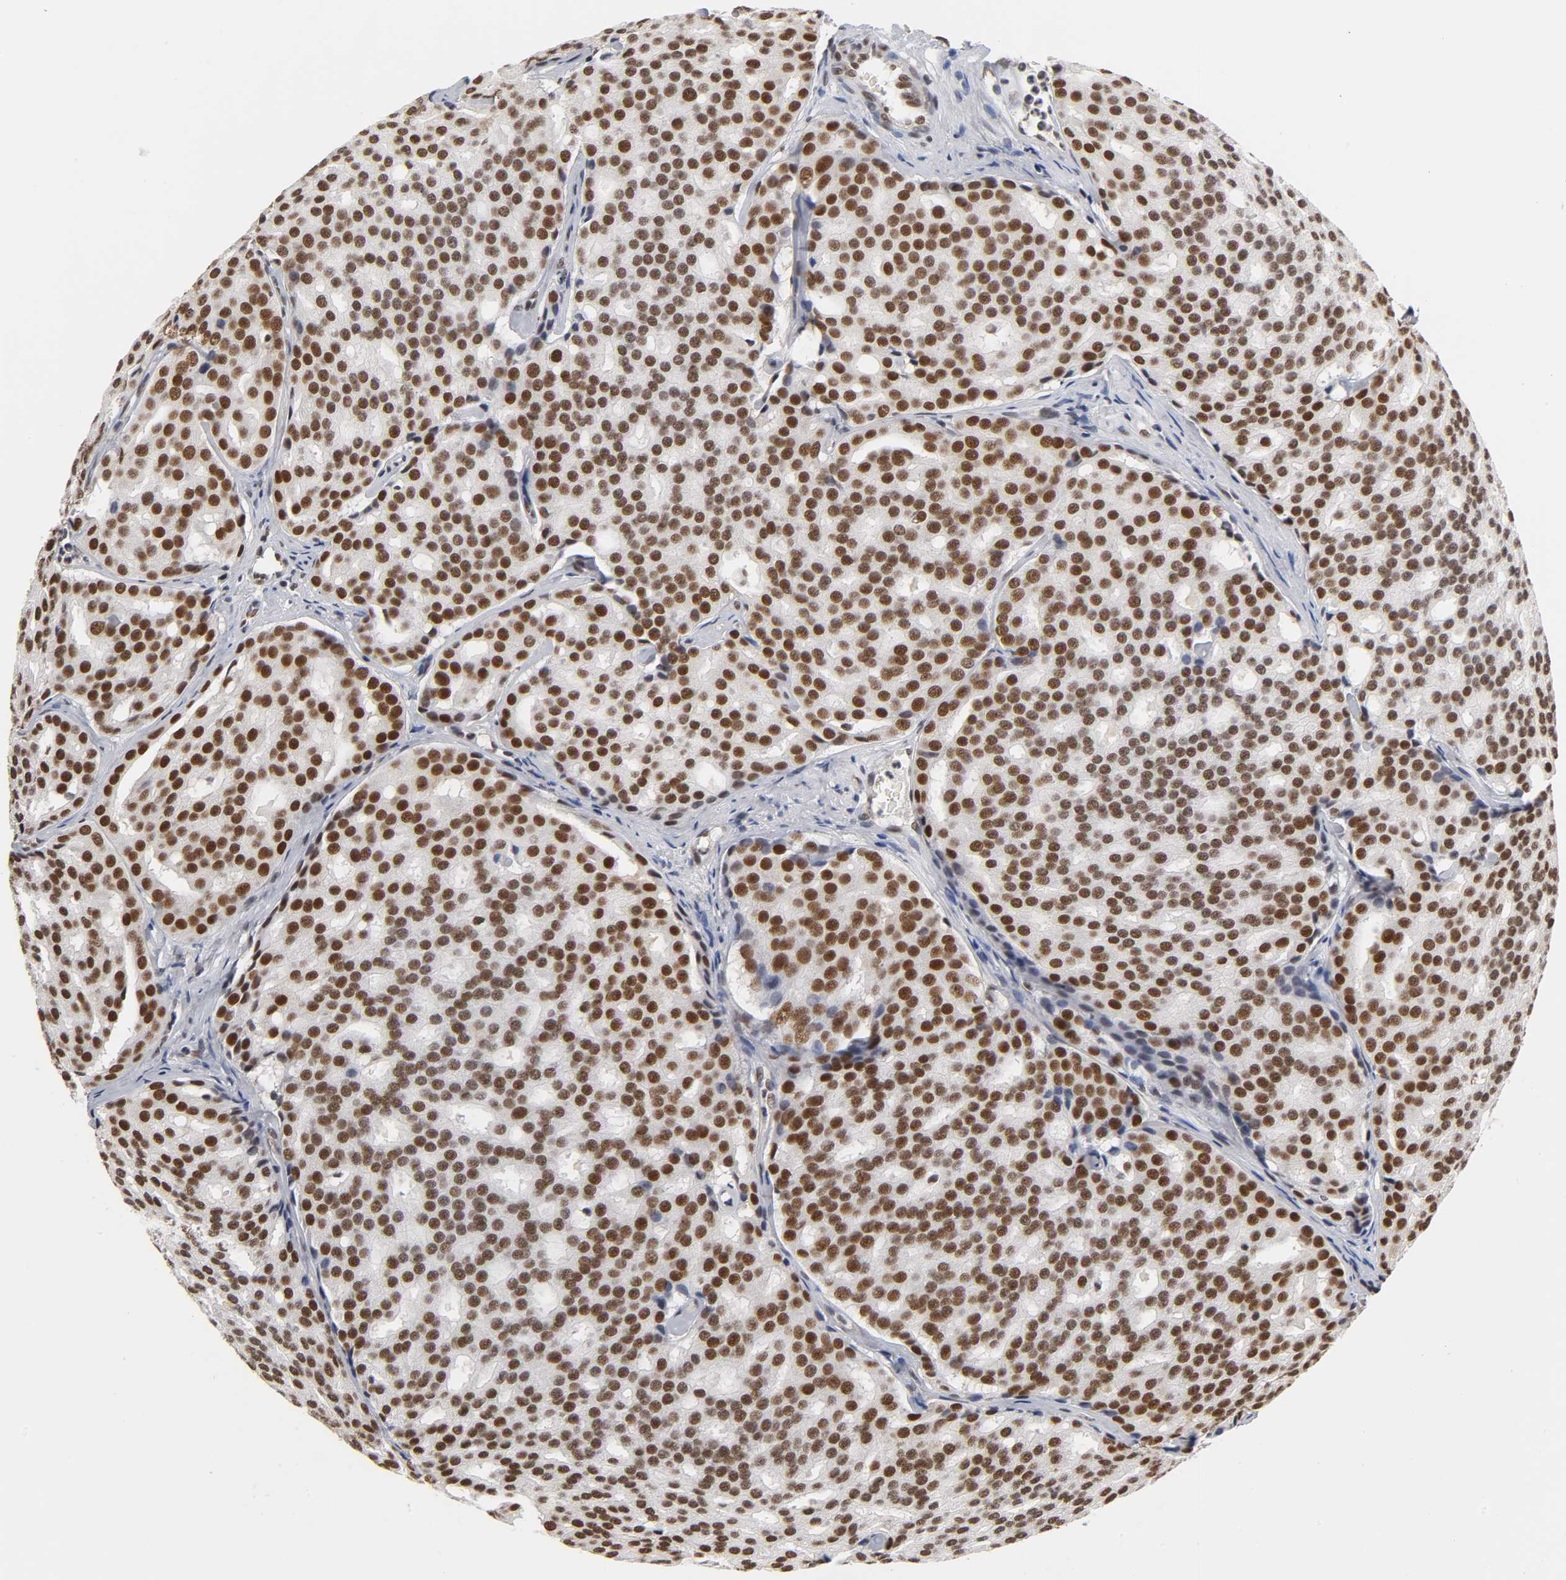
{"staining": {"intensity": "strong", "quantity": ">75%", "location": "nuclear"}, "tissue": "prostate cancer", "cell_type": "Tumor cells", "image_type": "cancer", "snomed": [{"axis": "morphology", "description": "Adenocarcinoma, High grade"}, {"axis": "topography", "description": "Prostate"}], "caption": "Human prostate cancer stained with a protein marker displays strong staining in tumor cells.", "gene": "TRIM33", "patient": {"sex": "male", "age": 64}}